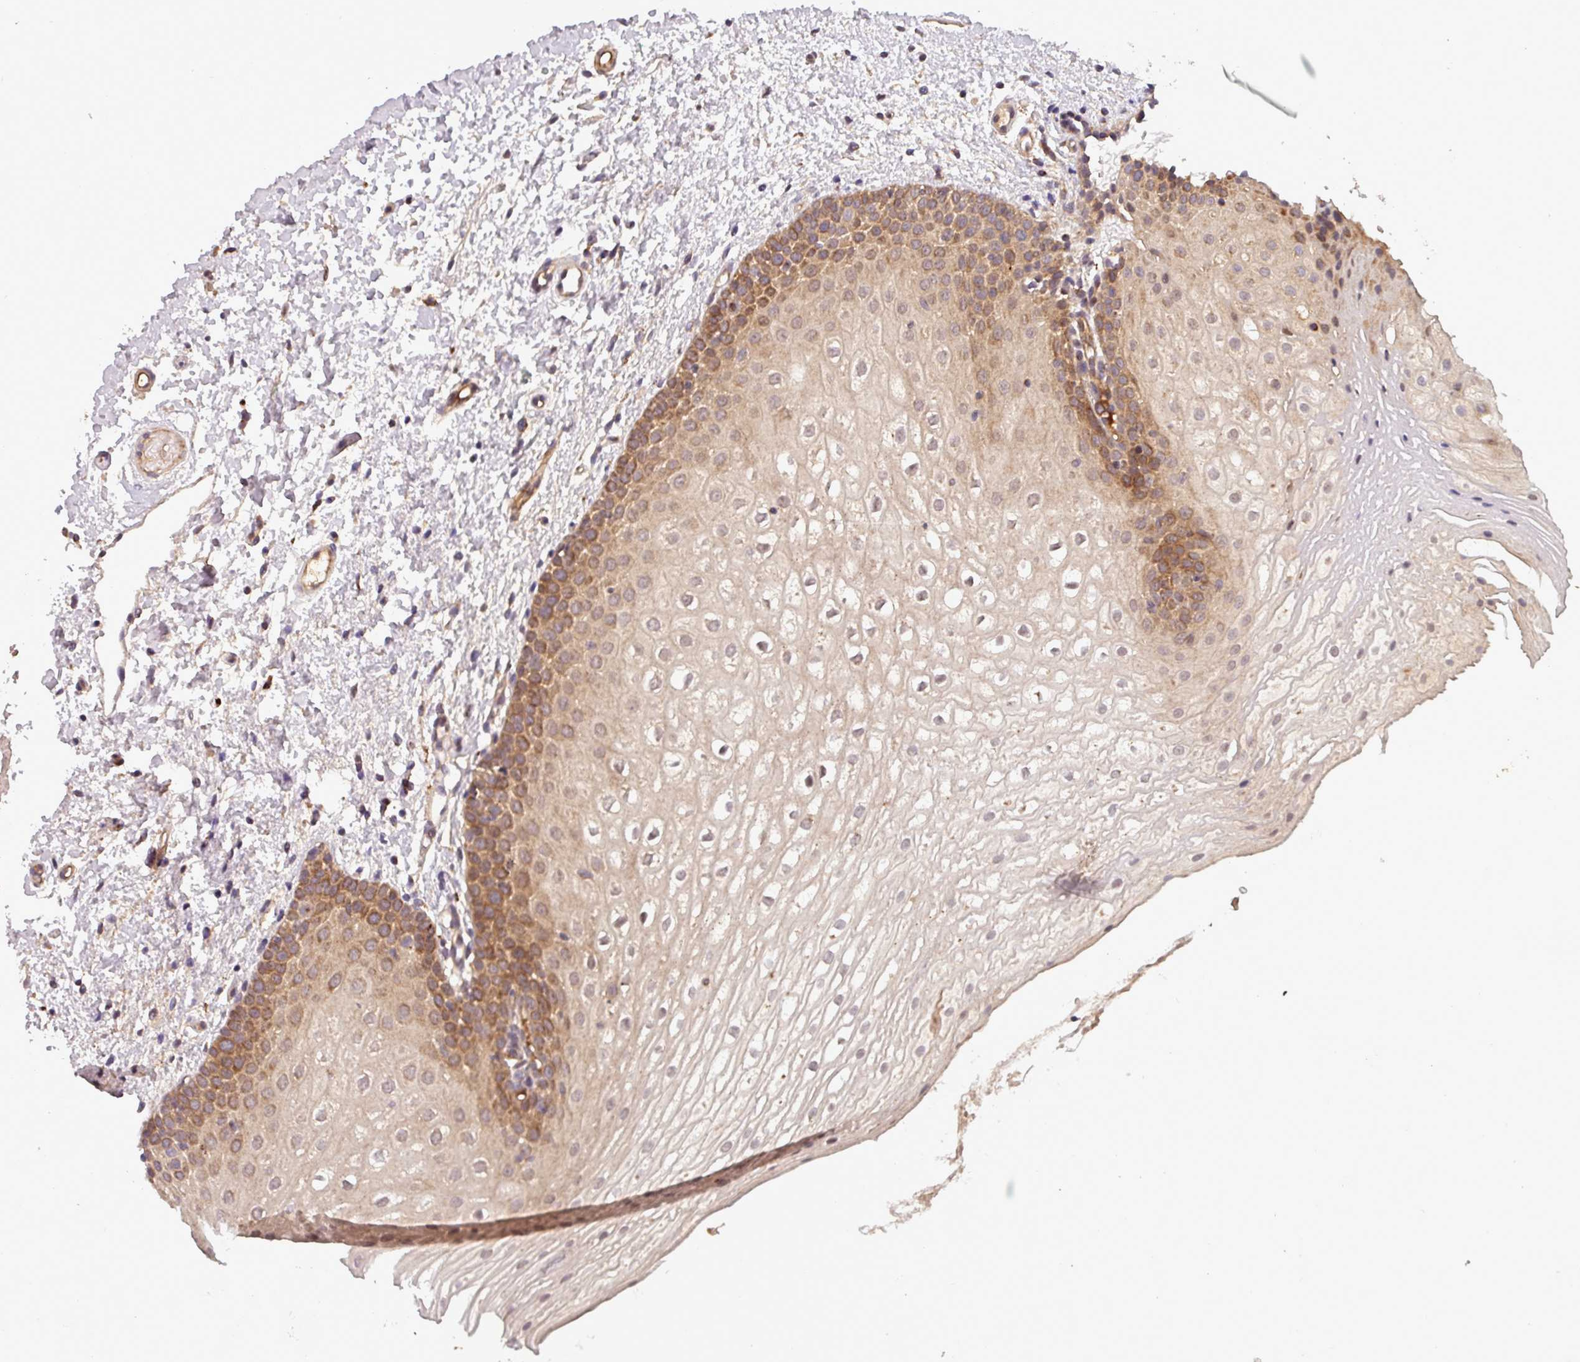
{"staining": {"intensity": "strong", "quantity": ">75%", "location": "cytoplasmic/membranous"}, "tissue": "oral mucosa", "cell_type": "Squamous epithelial cells", "image_type": "normal", "snomed": [{"axis": "morphology", "description": "Normal tissue, NOS"}, {"axis": "topography", "description": "Oral tissue"}], "caption": "Immunohistochemistry of normal human oral mucosa reveals high levels of strong cytoplasmic/membranous positivity in about >75% of squamous epithelial cells.", "gene": "PUS1", "patient": {"sex": "female", "age": 54}}